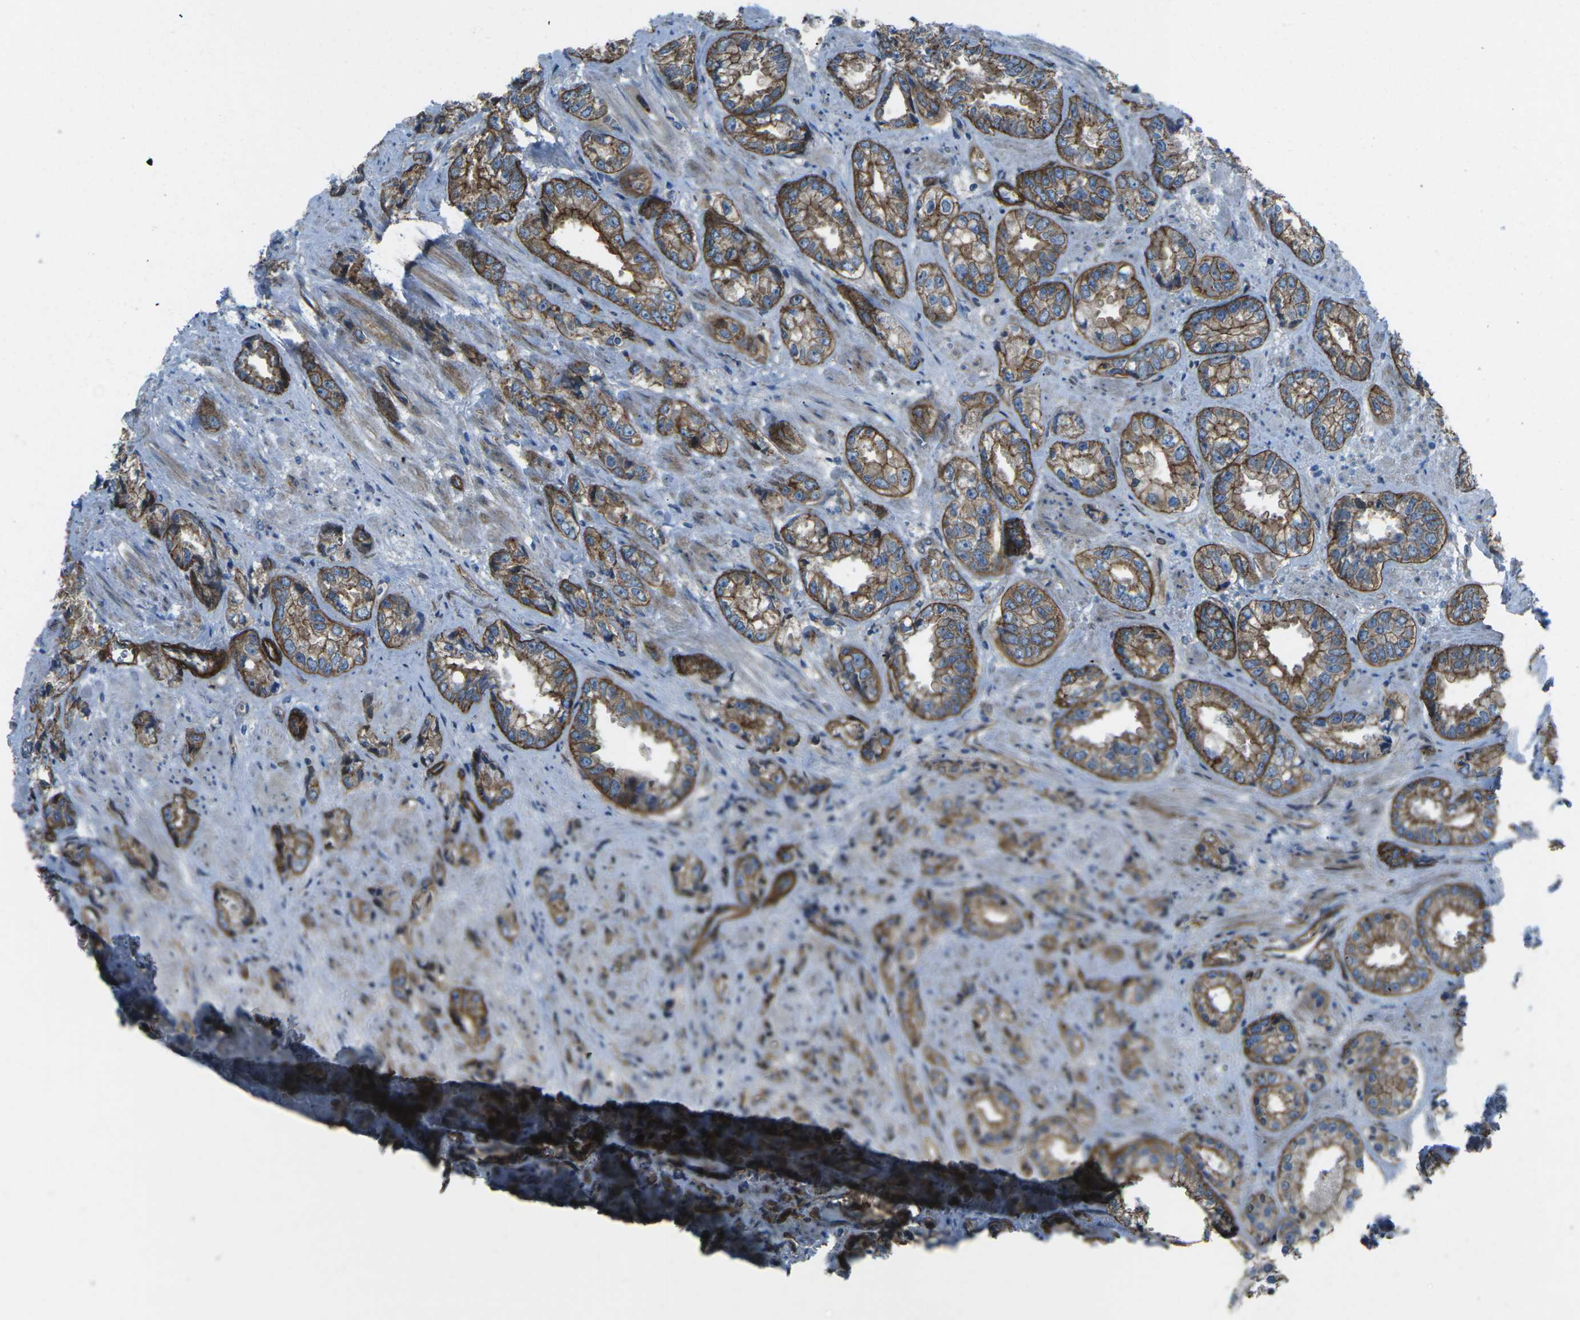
{"staining": {"intensity": "moderate", "quantity": ">75%", "location": "cytoplasmic/membranous"}, "tissue": "prostate cancer", "cell_type": "Tumor cells", "image_type": "cancer", "snomed": [{"axis": "morphology", "description": "Adenocarcinoma, High grade"}, {"axis": "topography", "description": "Prostate"}], "caption": "Protein staining displays moderate cytoplasmic/membranous staining in approximately >75% of tumor cells in prostate adenocarcinoma (high-grade).", "gene": "UTRN", "patient": {"sex": "male", "age": 61}}